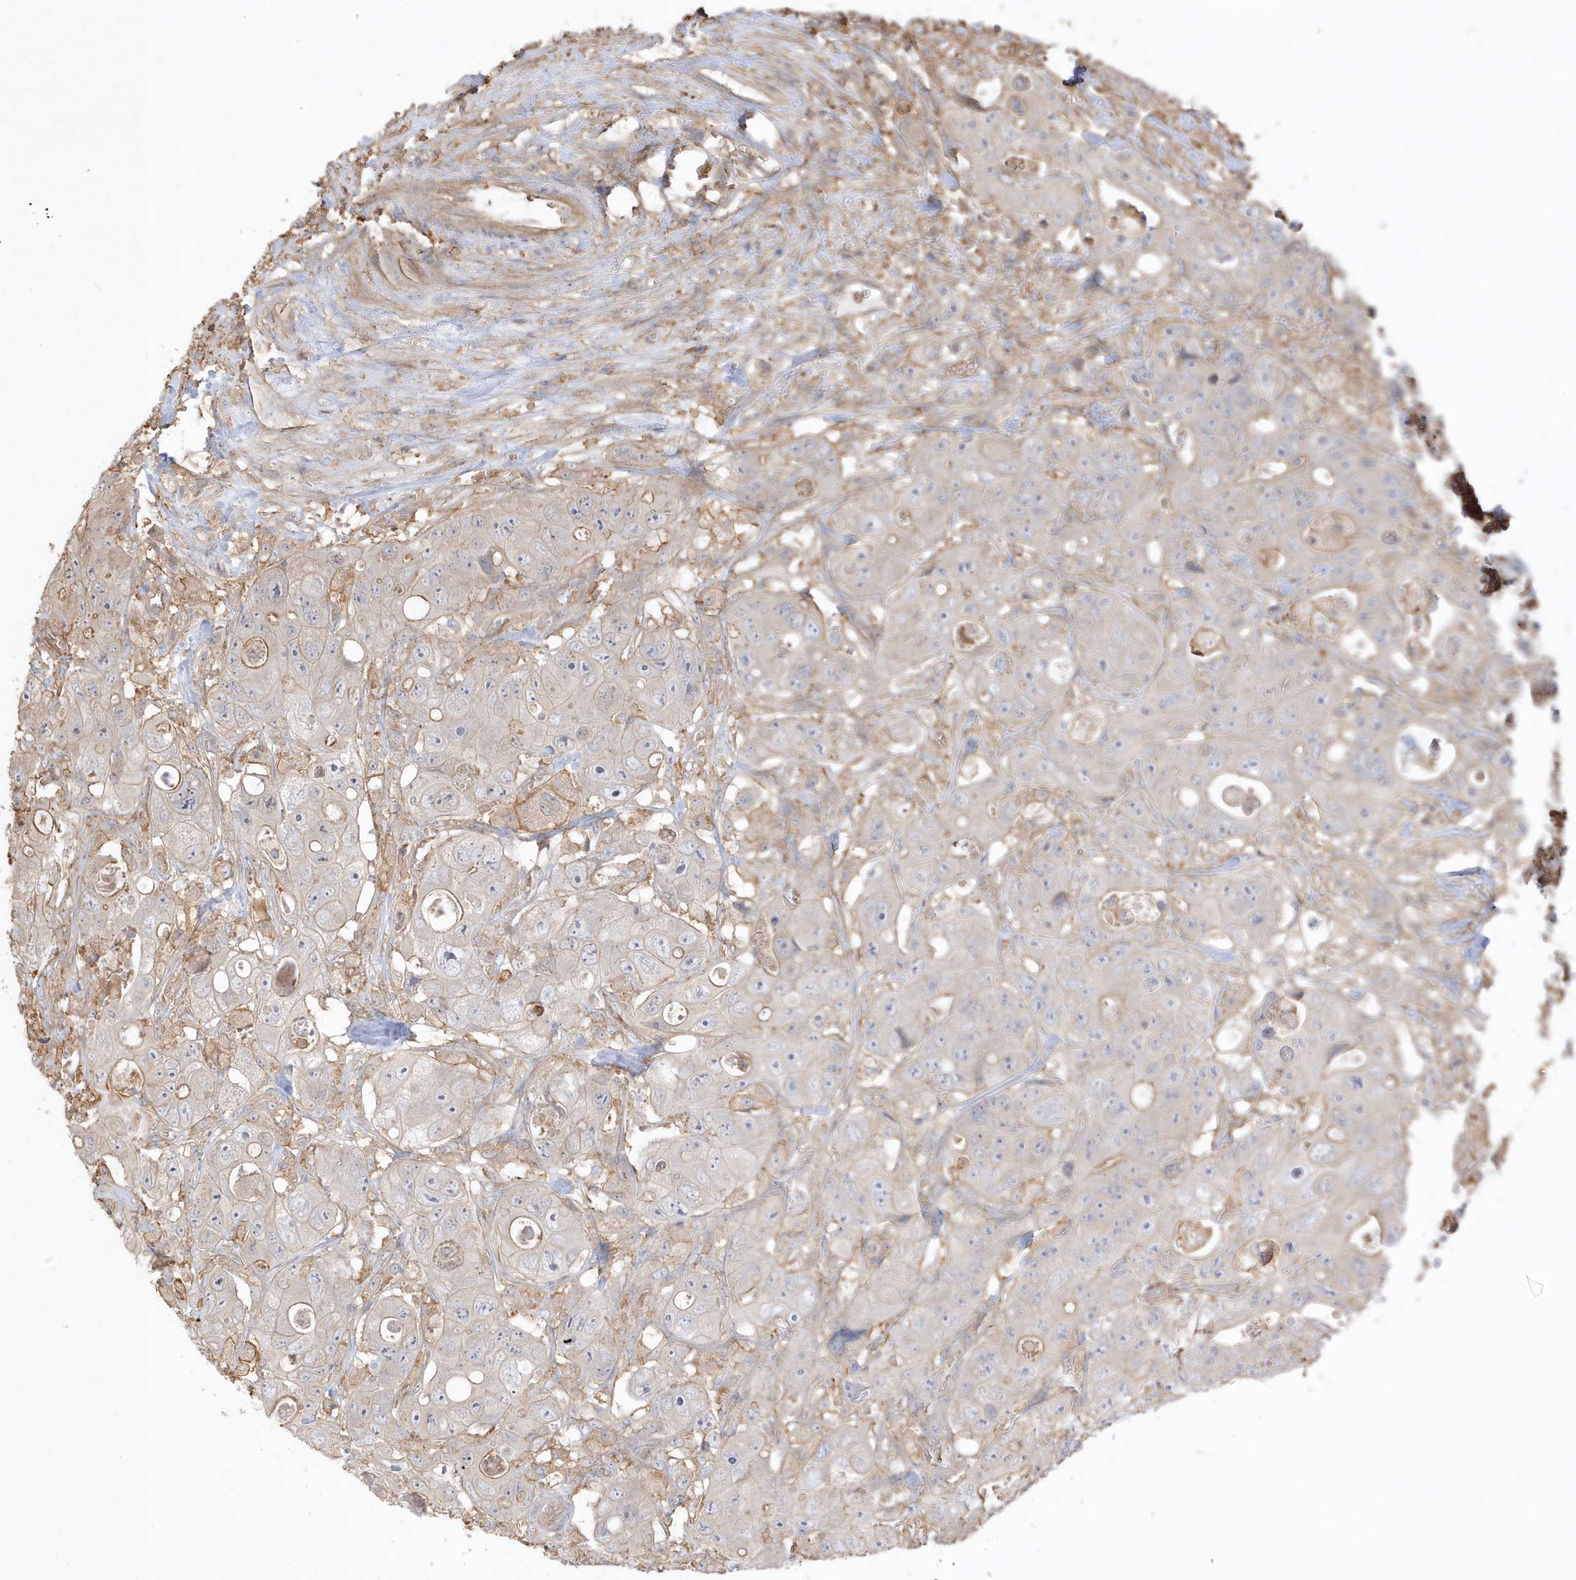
{"staining": {"intensity": "moderate", "quantity": "<25%", "location": "cytoplasmic/membranous"}, "tissue": "colorectal cancer", "cell_type": "Tumor cells", "image_type": "cancer", "snomed": [{"axis": "morphology", "description": "Adenocarcinoma, NOS"}, {"axis": "topography", "description": "Colon"}], "caption": "High-magnification brightfield microscopy of adenocarcinoma (colorectal) stained with DAB (3,3'-diaminobenzidine) (brown) and counterstained with hematoxylin (blue). tumor cells exhibit moderate cytoplasmic/membranous expression is seen in about<25% of cells.", "gene": "ZBTB8A", "patient": {"sex": "female", "age": 46}}